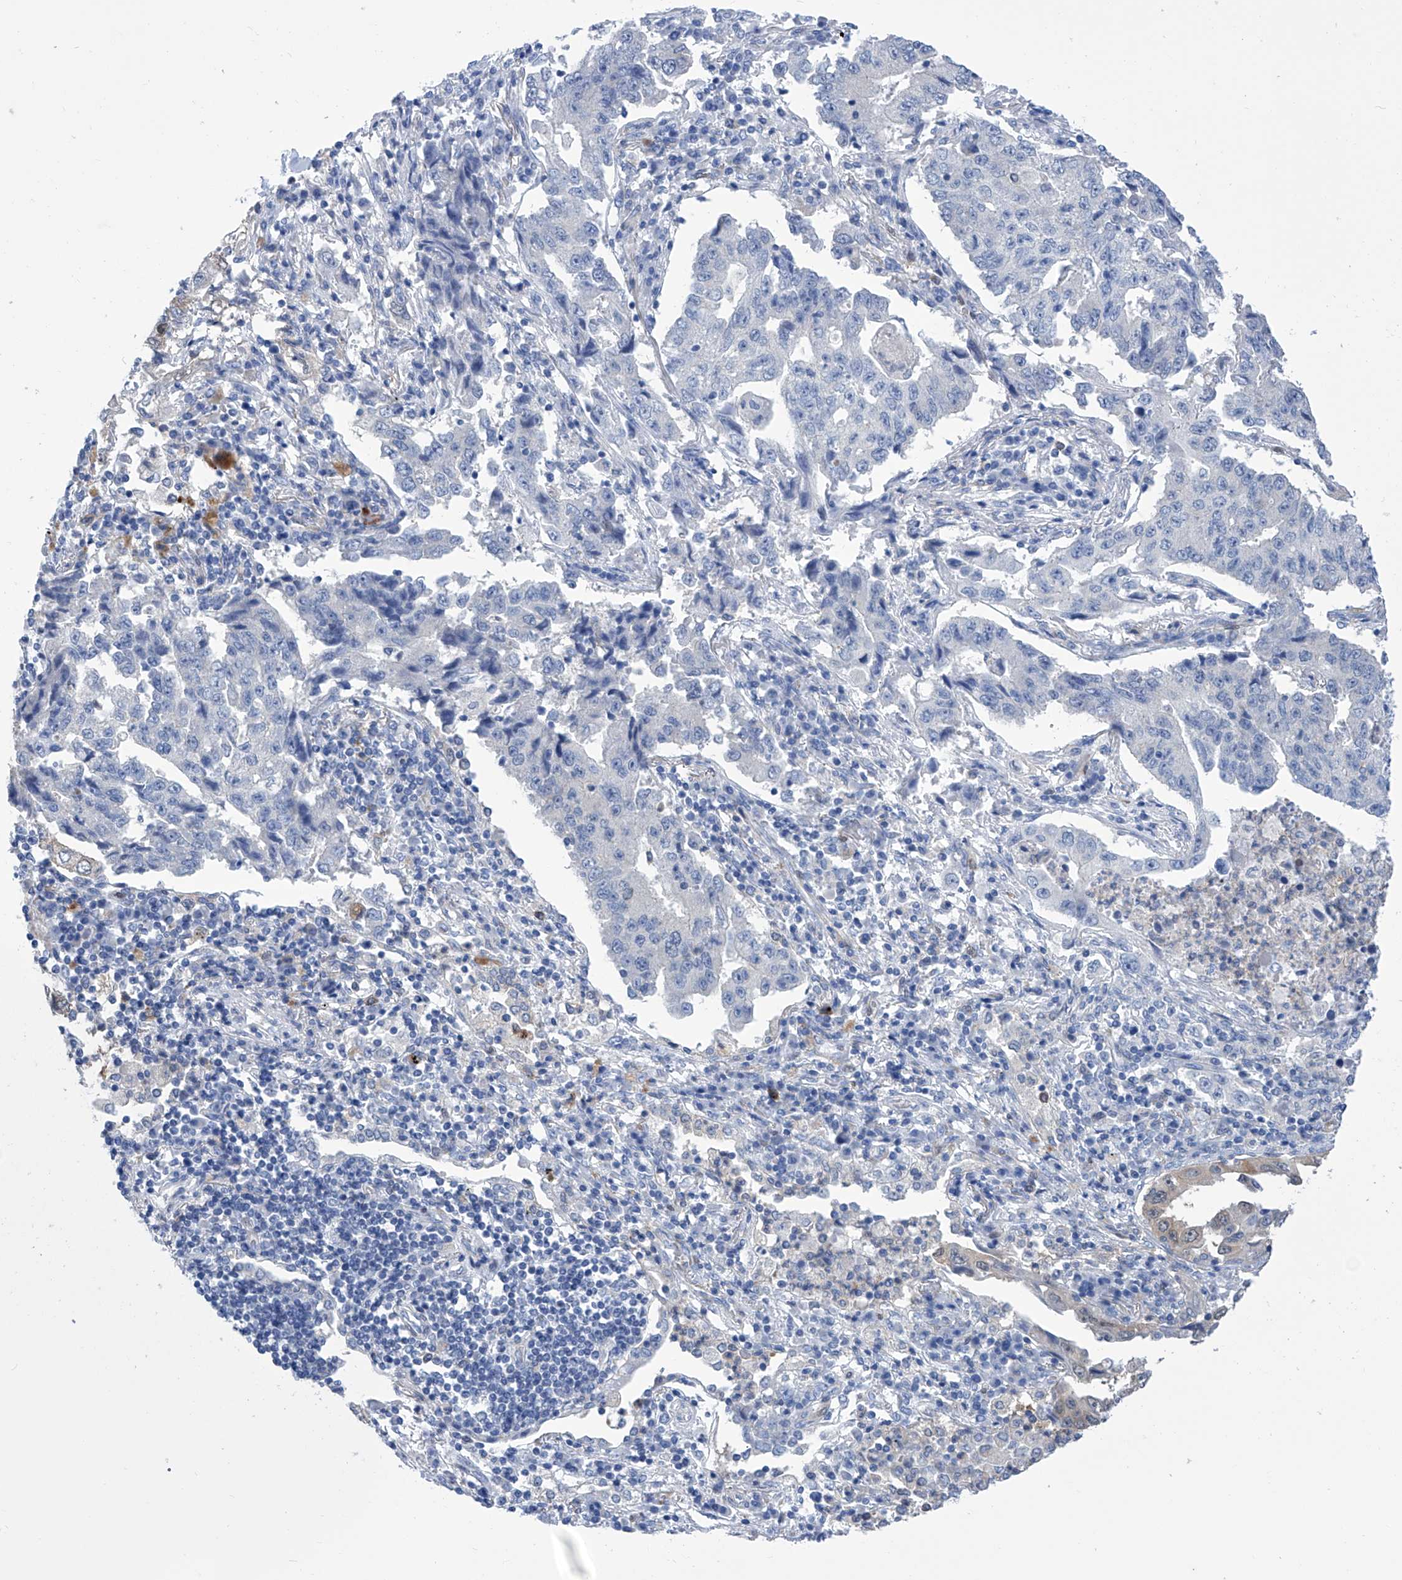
{"staining": {"intensity": "weak", "quantity": "<25%", "location": "cytoplasmic/membranous"}, "tissue": "lung cancer", "cell_type": "Tumor cells", "image_type": "cancer", "snomed": [{"axis": "morphology", "description": "Adenocarcinoma, NOS"}, {"axis": "topography", "description": "Lung"}], "caption": "IHC photomicrograph of neoplastic tissue: human lung adenocarcinoma stained with DAB exhibits no significant protein positivity in tumor cells.", "gene": "IMPA2", "patient": {"sex": "female", "age": 51}}